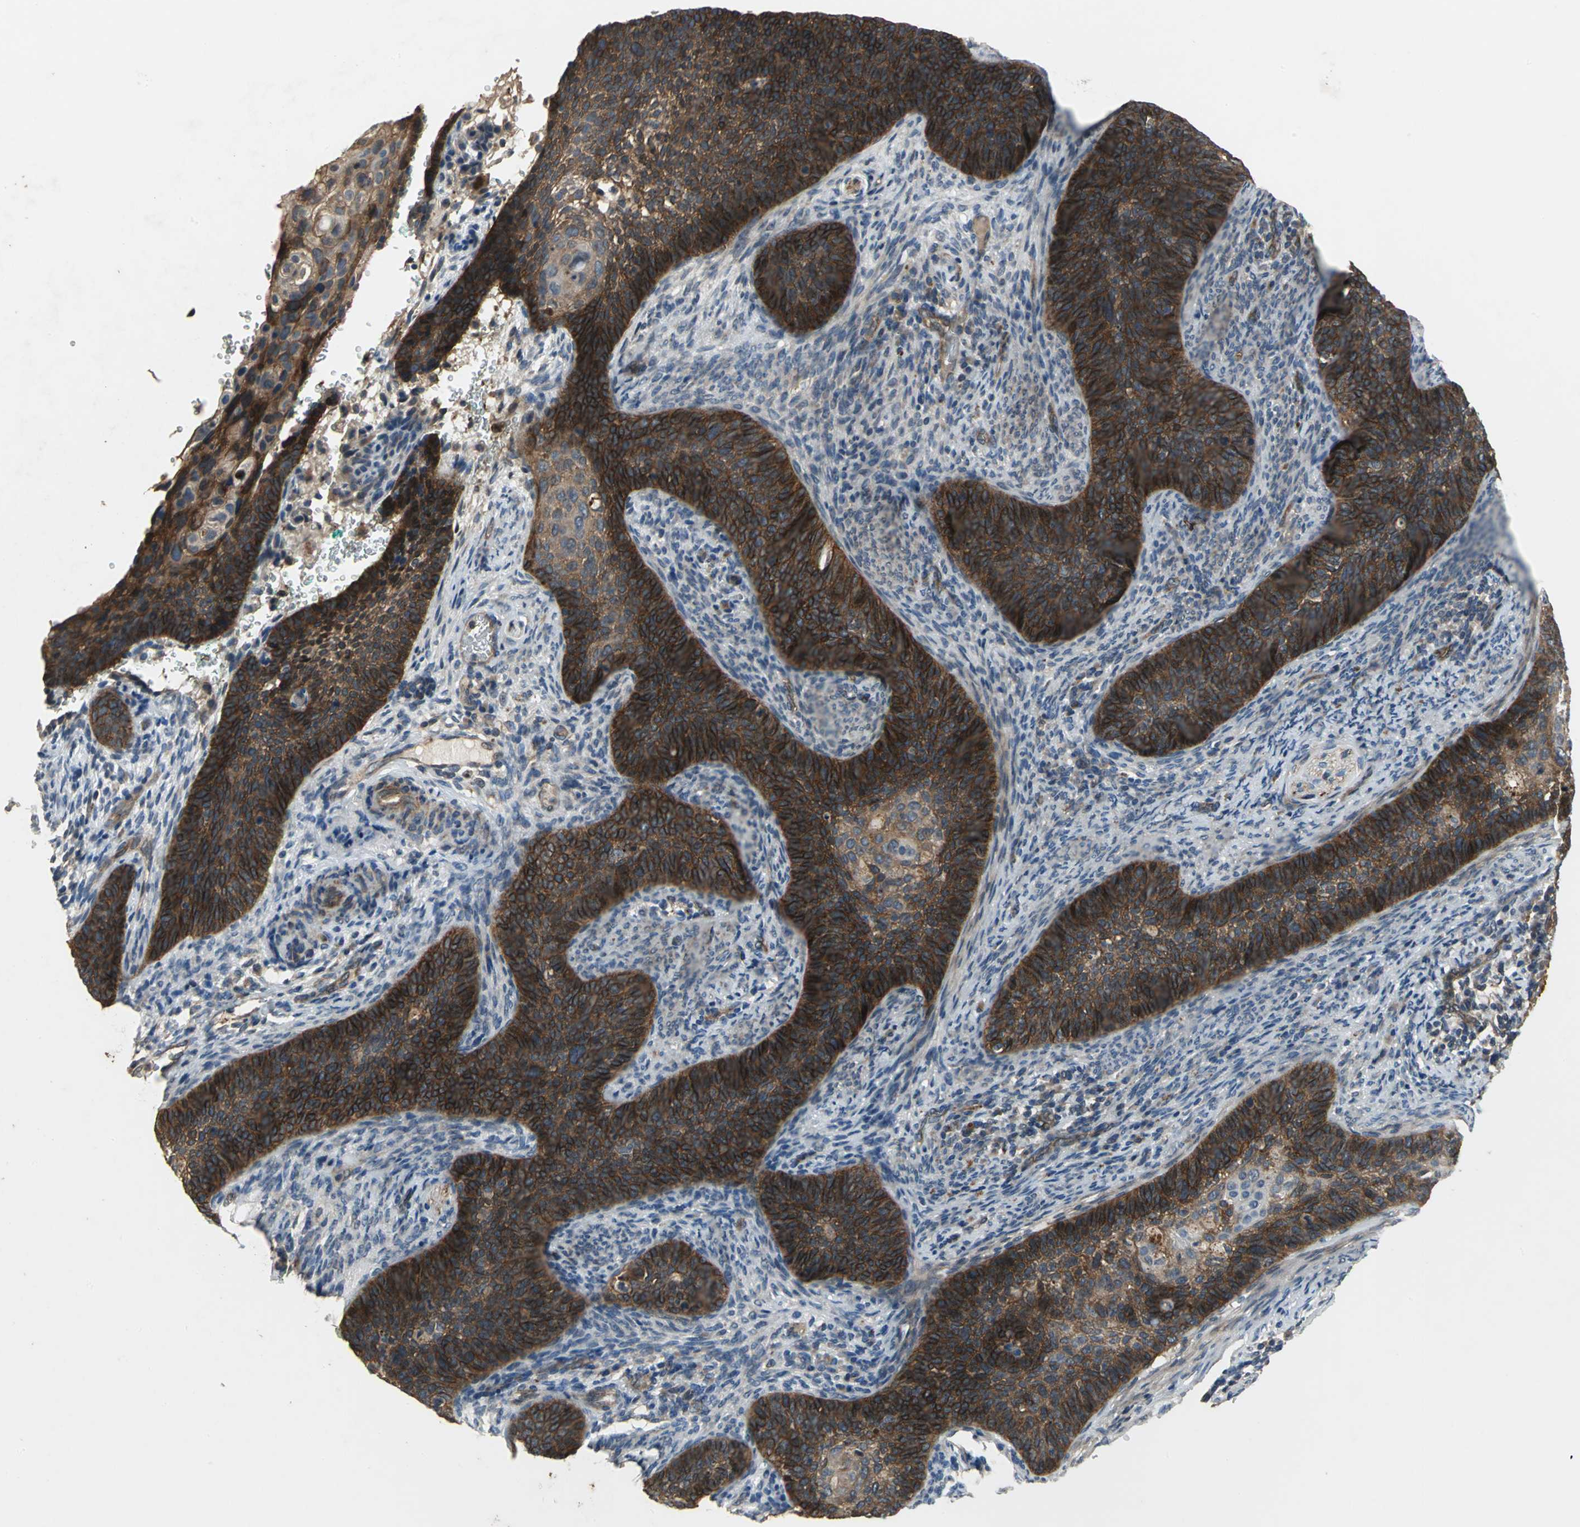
{"staining": {"intensity": "strong", "quantity": ">75%", "location": "cytoplasmic/membranous"}, "tissue": "cervical cancer", "cell_type": "Tumor cells", "image_type": "cancer", "snomed": [{"axis": "morphology", "description": "Squamous cell carcinoma, NOS"}, {"axis": "topography", "description": "Cervix"}], "caption": "Immunohistochemistry of human squamous cell carcinoma (cervical) exhibits high levels of strong cytoplasmic/membranous expression in about >75% of tumor cells.", "gene": "MET", "patient": {"sex": "female", "age": 33}}